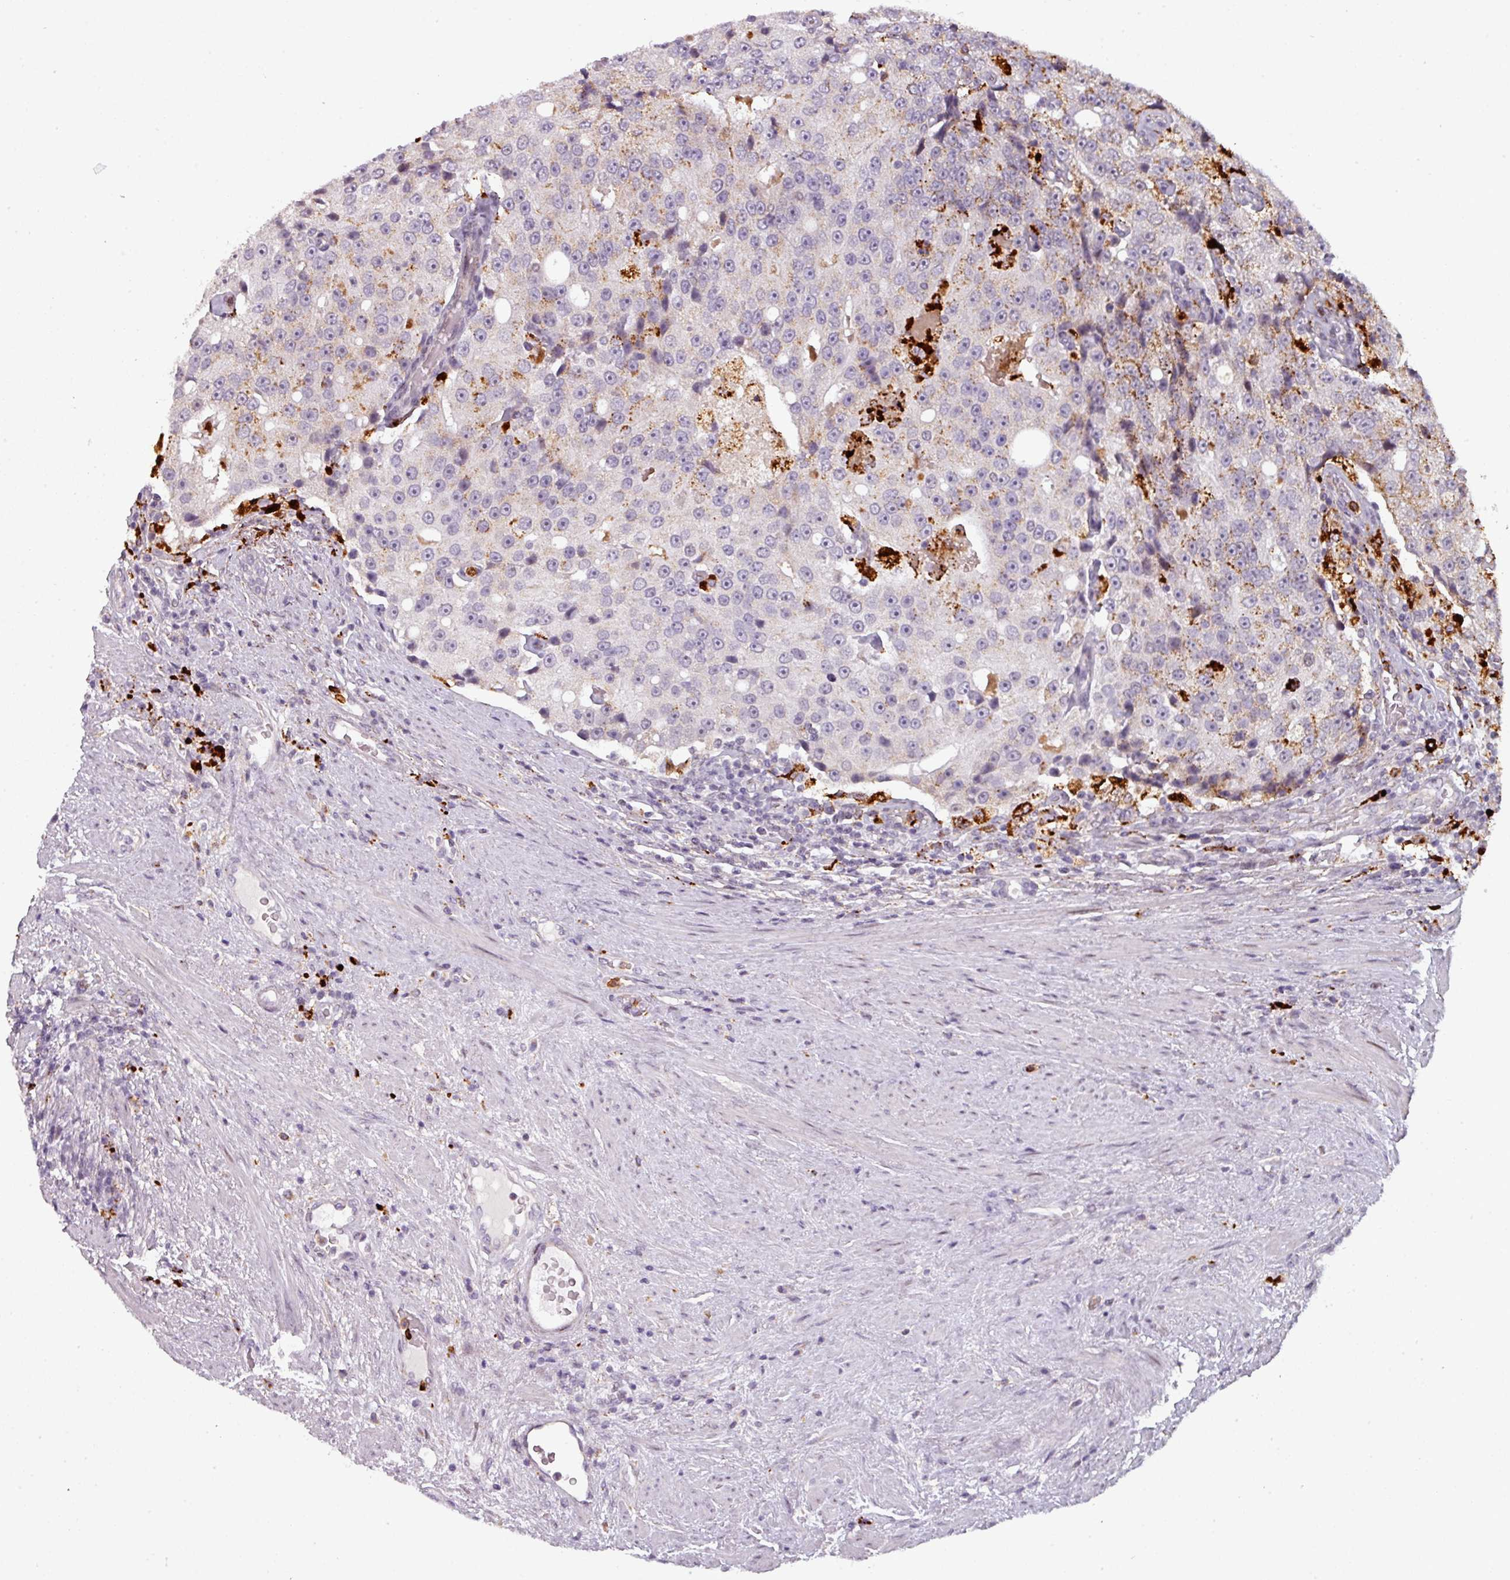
{"staining": {"intensity": "moderate", "quantity": "<25%", "location": "cytoplasmic/membranous"}, "tissue": "prostate cancer", "cell_type": "Tumor cells", "image_type": "cancer", "snomed": [{"axis": "morphology", "description": "Adenocarcinoma, High grade"}, {"axis": "topography", "description": "Prostate"}], "caption": "Prostate adenocarcinoma (high-grade) stained for a protein shows moderate cytoplasmic/membranous positivity in tumor cells.", "gene": "TMEFF1", "patient": {"sex": "male", "age": 70}}